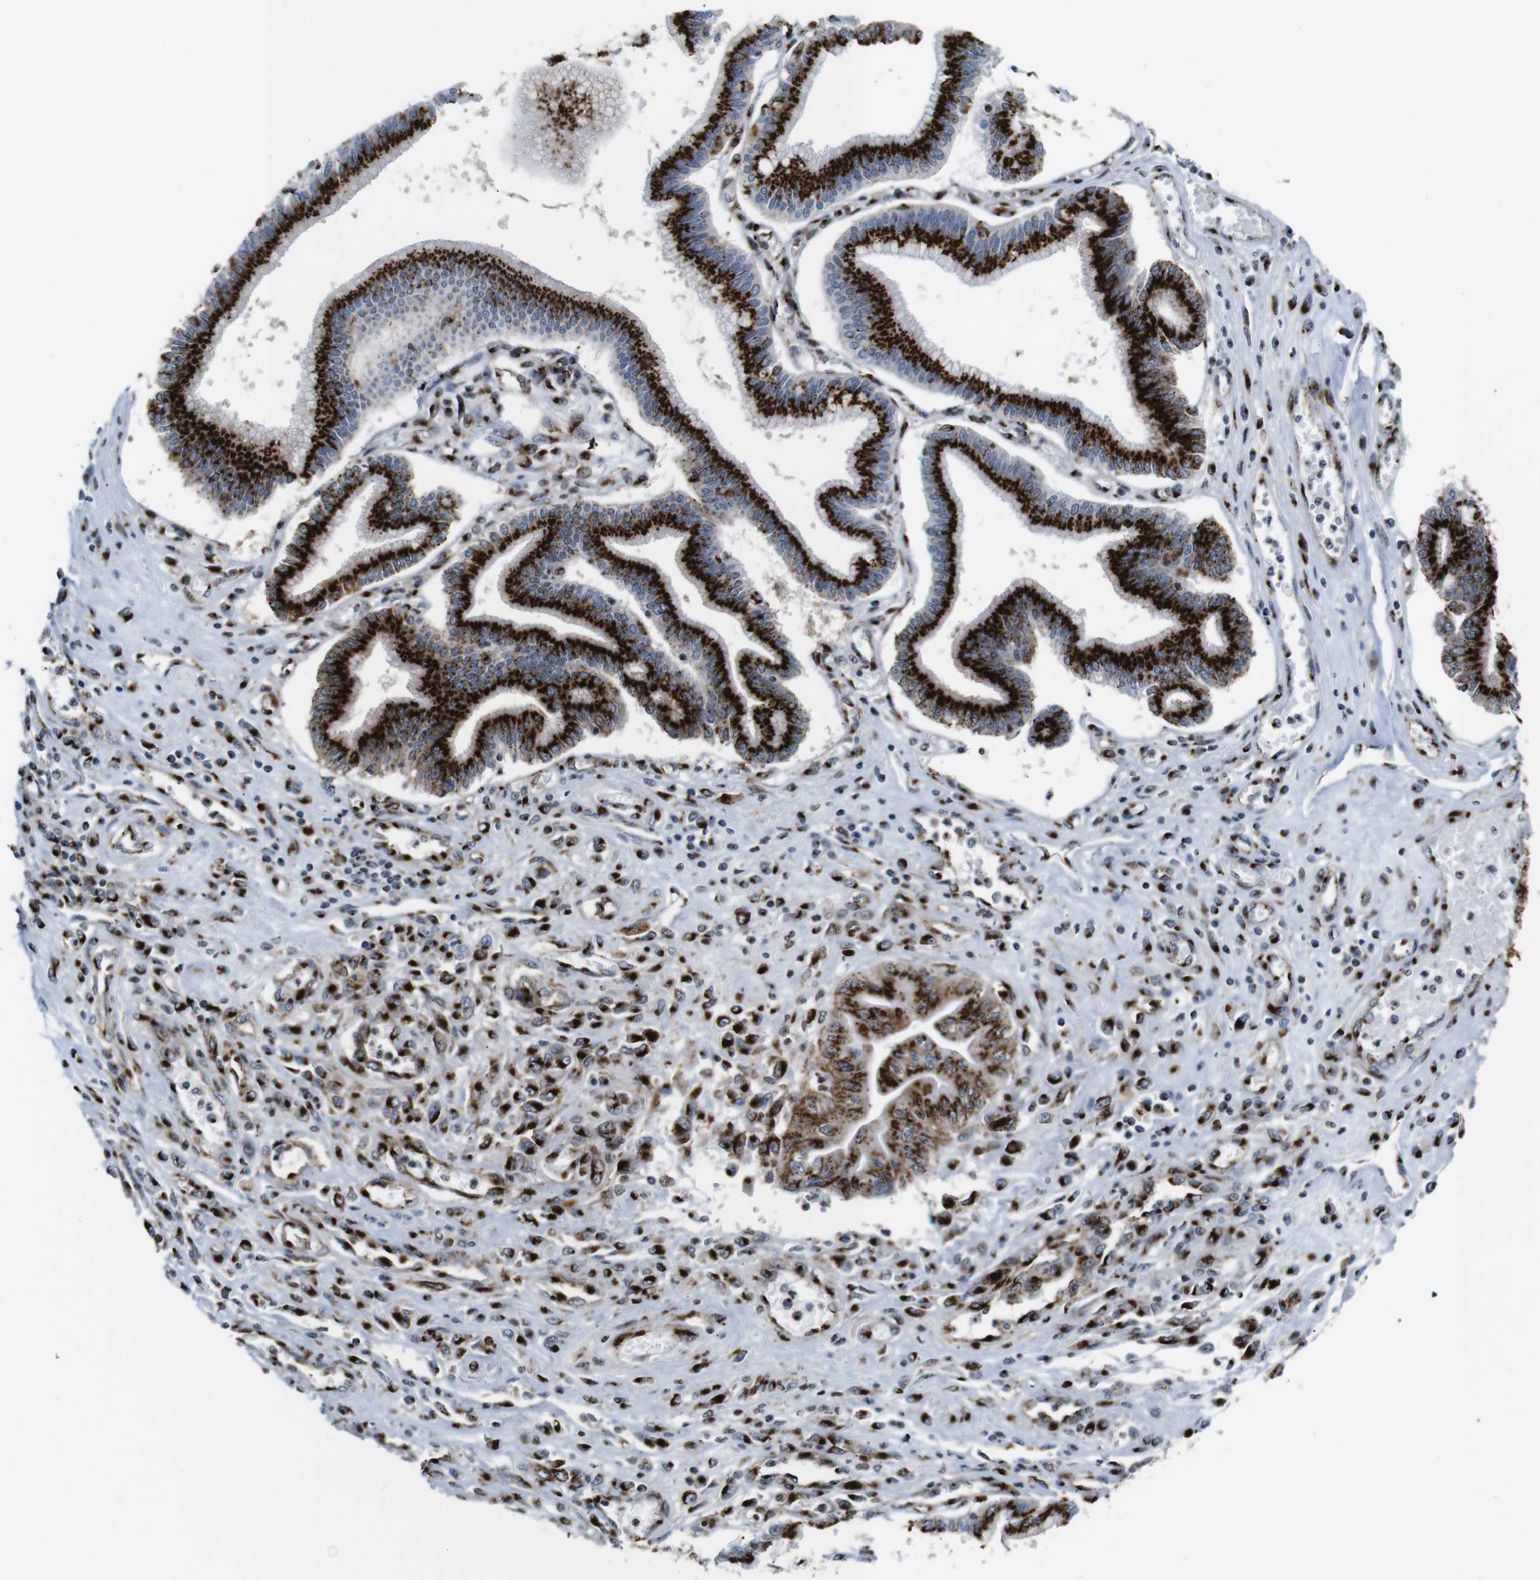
{"staining": {"intensity": "strong", "quantity": ">75%", "location": "cytoplasmic/membranous"}, "tissue": "pancreatic cancer", "cell_type": "Tumor cells", "image_type": "cancer", "snomed": [{"axis": "morphology", "description": "Adenocarcinoma, NOS"}, {"axis": "topography", "description": "Pancreas"}], "caption": "DAB immunohistochemical staining of human pancreatic cancer (adenocarcinoma) demonstrates strong cytoplasmic/membranous protein expression in approximately >75% of tumor cells.", "gene": "TGOLN2", "patient": {"sex": "male", "age": 56}}